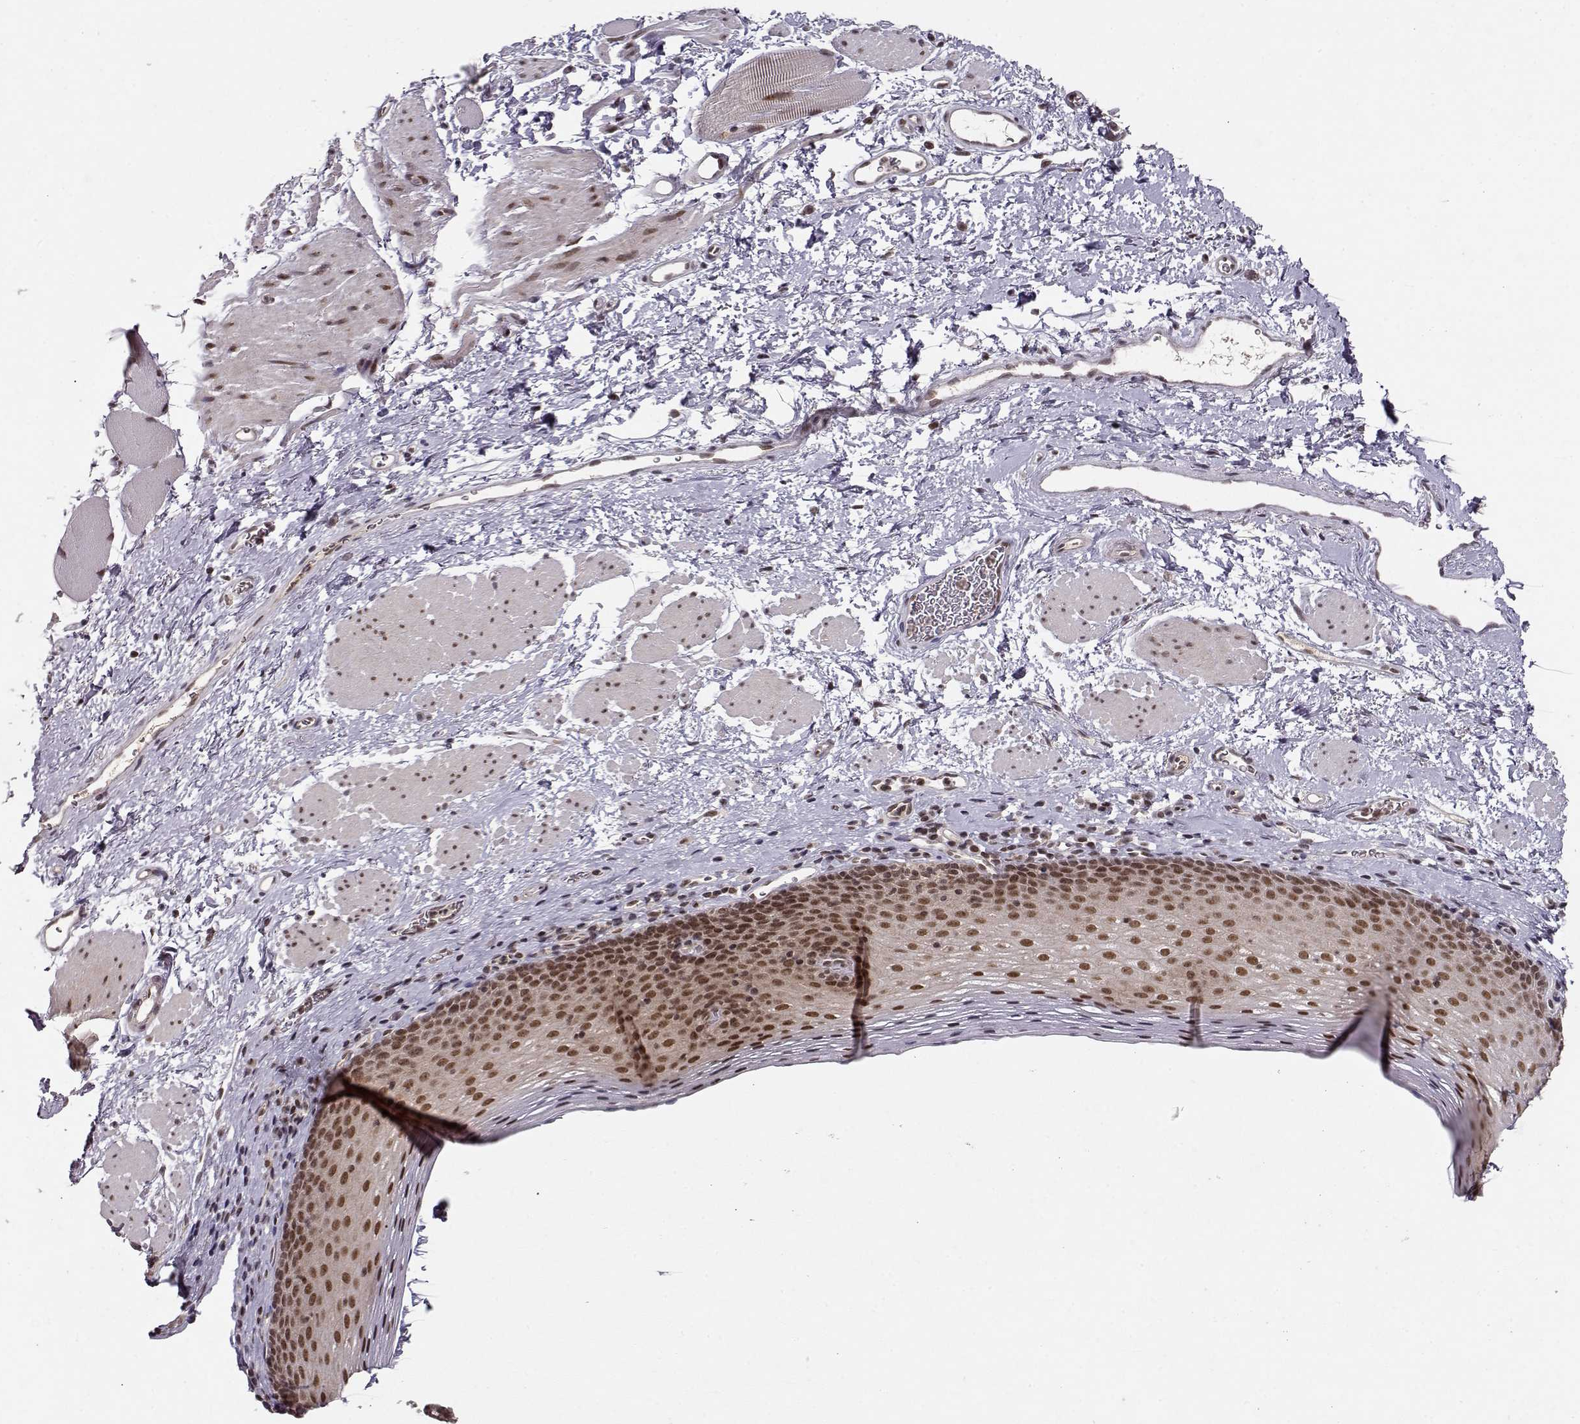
{"staining": {"intensity": "strong", "quantity": ">75%", "location": "nuclear"}, "tissue": "esophagus", "cell_type": "Squamous epithelial cells", "image_type": "normal", "snomed": [{"axis": "morphology", "description": "Normal tissue, NOS"}, {"axis": "topography", "description": "Esophagus"}], "caption": "Normal esophagus displays strong nuclear staining in about >75% of squamous epithelial cells, visualized by immunohistochemistry. (Brightfield microscopy of DAB IHC at high magnification).", "gene": "CSNK2A1", "patient": {"sex": "female", "age": 68}}